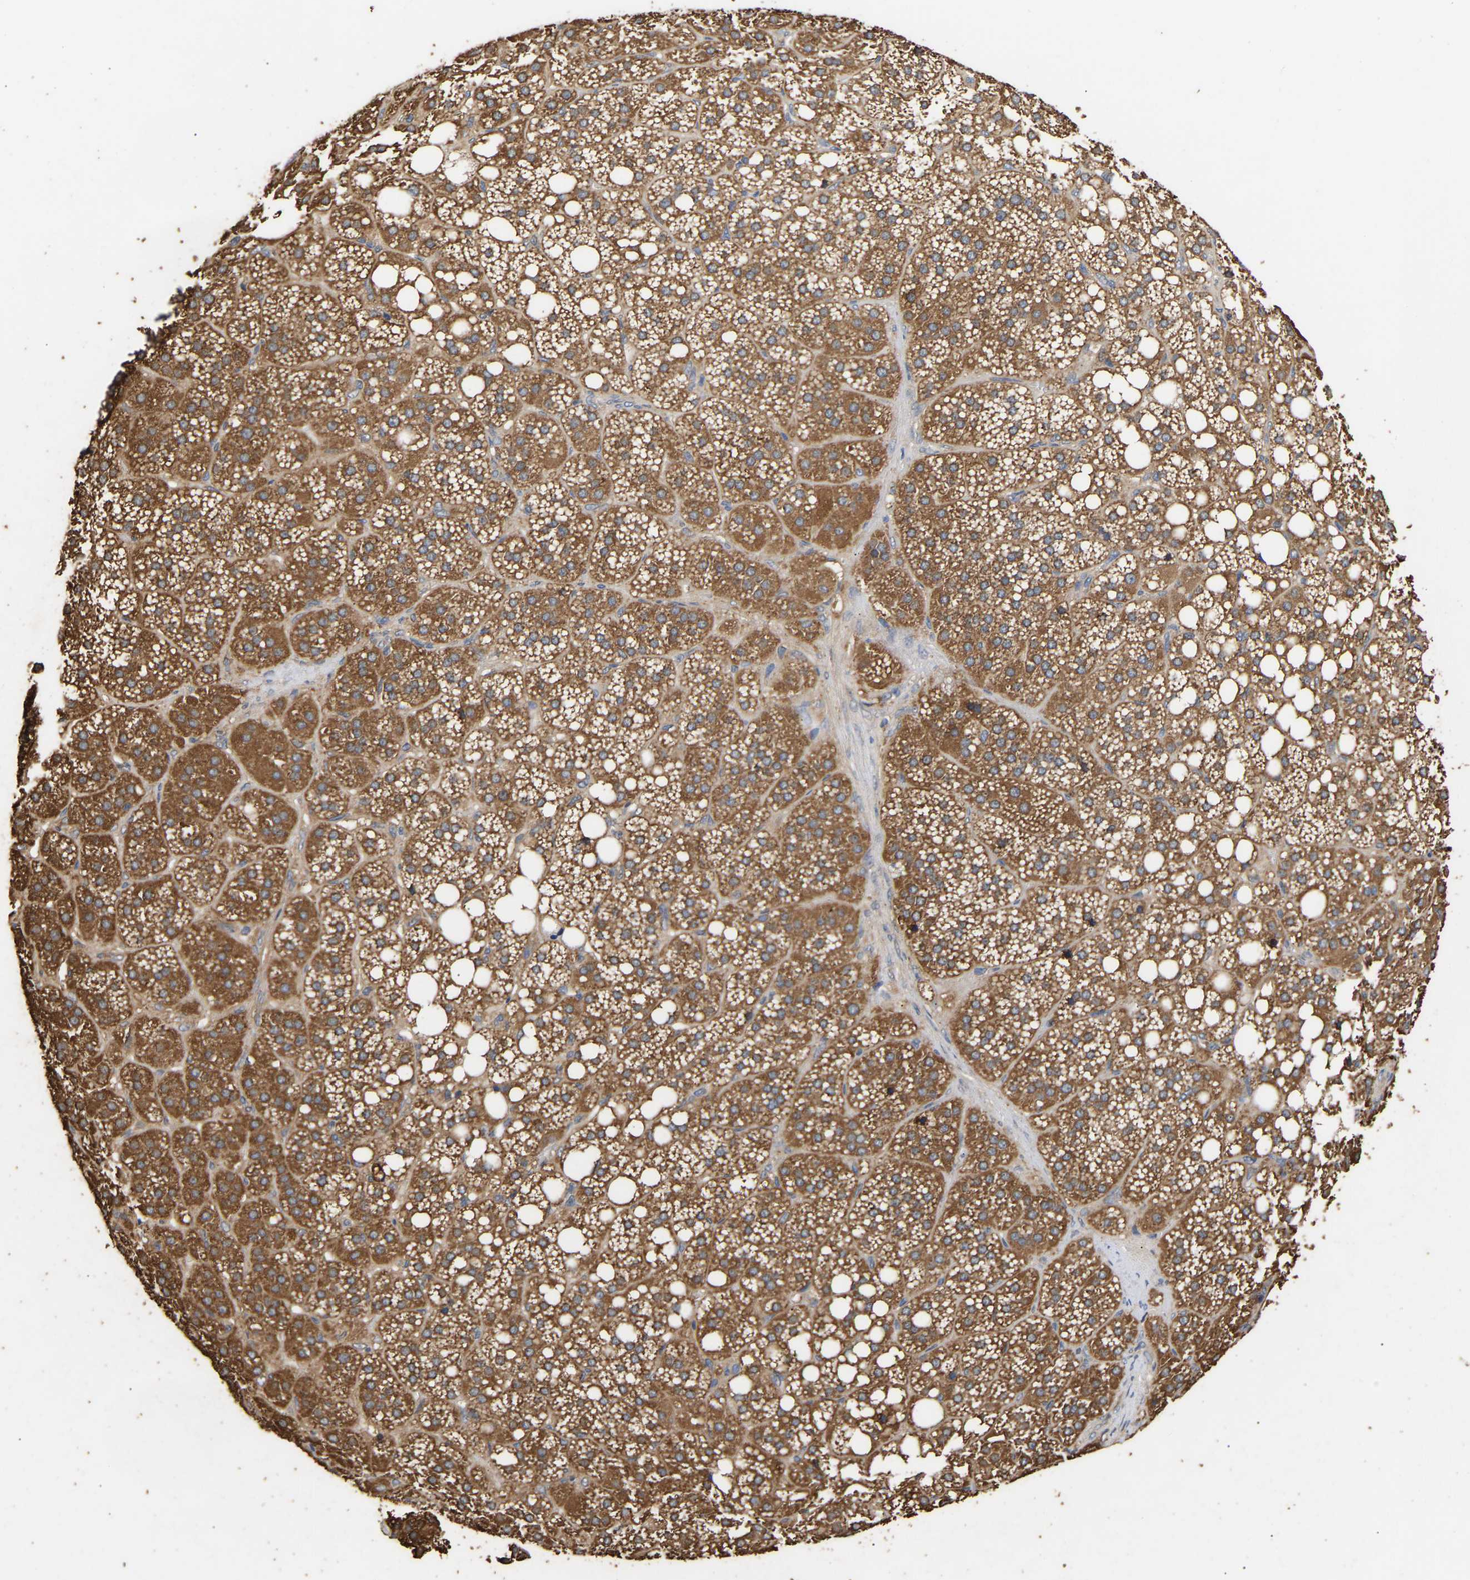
{"staining": {"intensity": "strong", "quantity": ">75%", "location": "cytoplasmic/membranous"}, "tissue": "adrenal gland", "cell_type": "Glandular cells", "image_type": "normal", "snomed": [{"axis": "morphology", "description": "Normal tissue, NOS"}, {"axis": "topography", "description": "Adrenal gland"}], "caption": "Immunohistochemistry (IHC) histopathology image of unremarkable adrenal gland: adrenal gland stained using immunohistochemistry (IHC) demonstrates high levels of strong protein expression localized specifically in the cytoplasmic/membranous of glandular cells, appearing as a cytoplasmic/membranous brown color.", "gene": "ZNF26", "patient": {"sex": "female", "age": 59}}